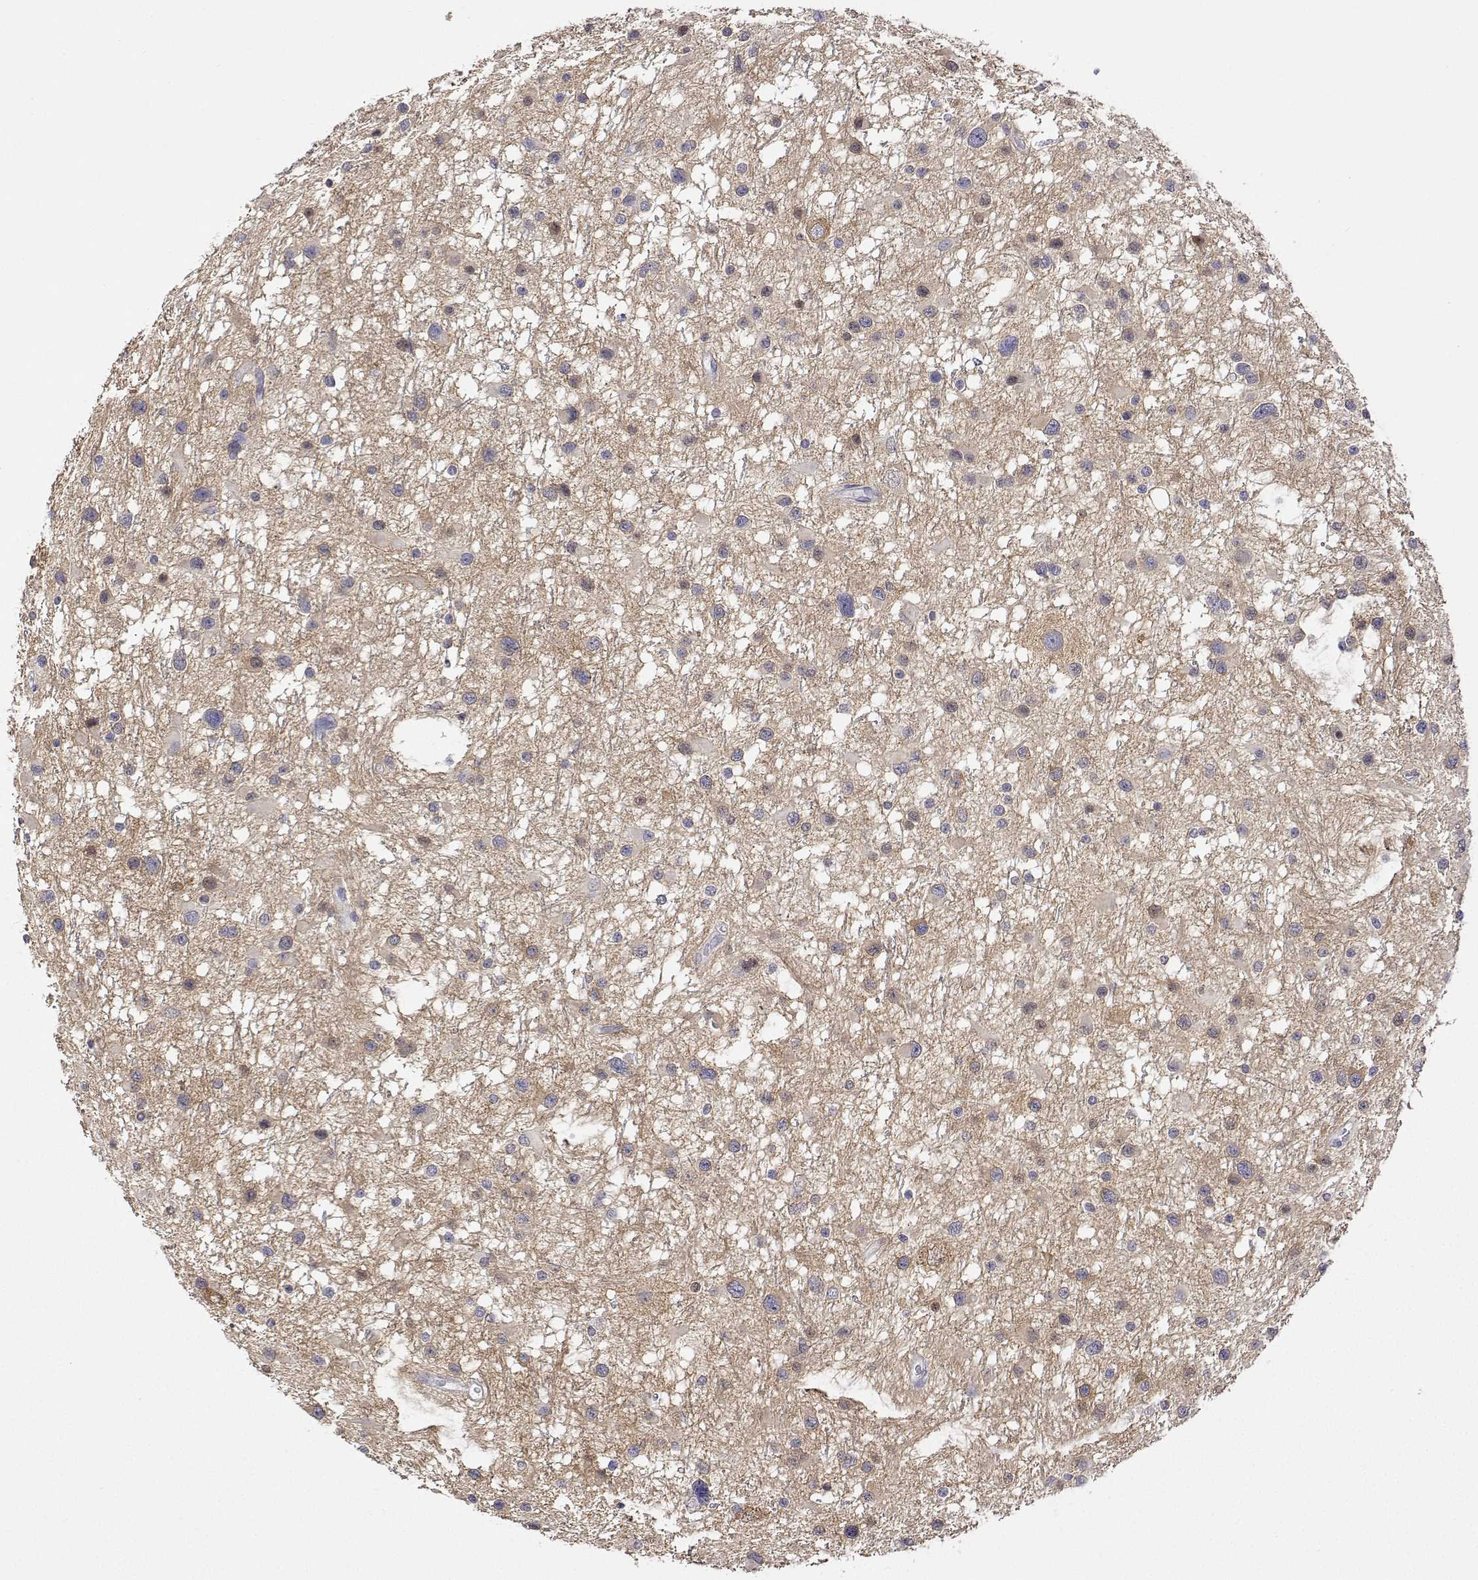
{"staining": {"intensity": "weak", "quantity": "<25%", "location": "cytoplasmic/membranous"}, "tissue": "glioma", "cell_type": "Tumor cells", "image_type": "cancer", "snomed": [{"axis": "morphology", "description": "Glioma, malignant, Low grade"}, {"axis": "topography", "description": "Brain"}], "caption": "This is an immunohistochemistry photomicrograph of human malignant glioma (low-grade). There is no staining in tumor cells.", "gene": "PLCB1", "patient": {"sex": "female", "age": 32}}